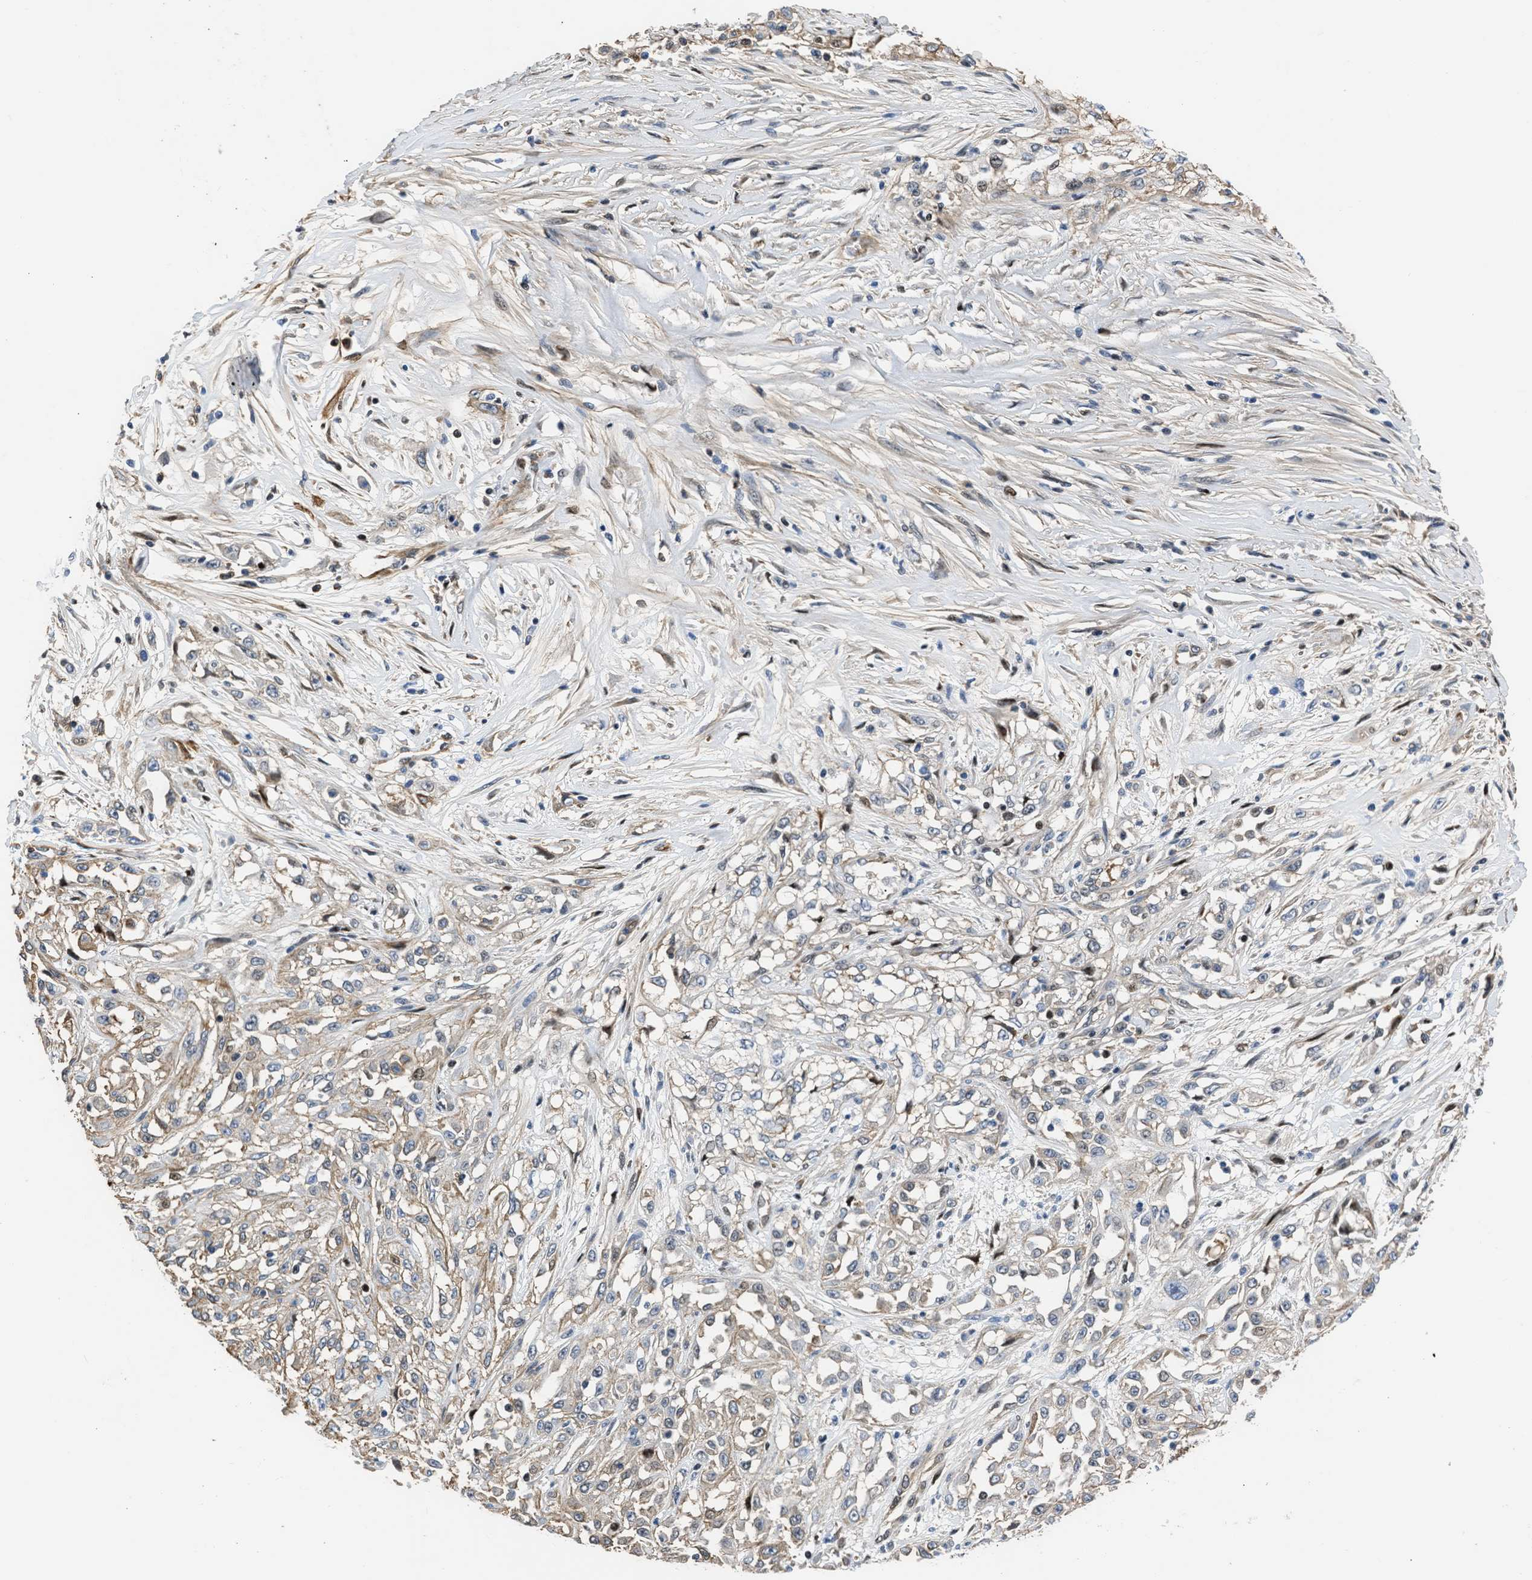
{"staining": {"intensity": "weak", "quantity": "<25%", "location": "cytoplasmic/membranous,nuclear"}, "tissue": "skin cancer", "cell_type": "Tumor cells", "image_type": "cancer", "snomed": [{"axis": "morphology", "description": "Squamous cell carcinoma, NOS"}, {"axis": "morphology", "description": "Squamous cell carcinoma, metastatic, NOS"}, {"axis": "topography", "description": "Skin"}, {"axis": "topography", "description": "Lymph node"}], "caption": "Metastatic squamous cell carcinoma (skin) was stained to show a protein in brown. There is no significant positivity in tumor cells.", "gene": "MAS1L", "patient": {"sex": "male", "age": 75}}